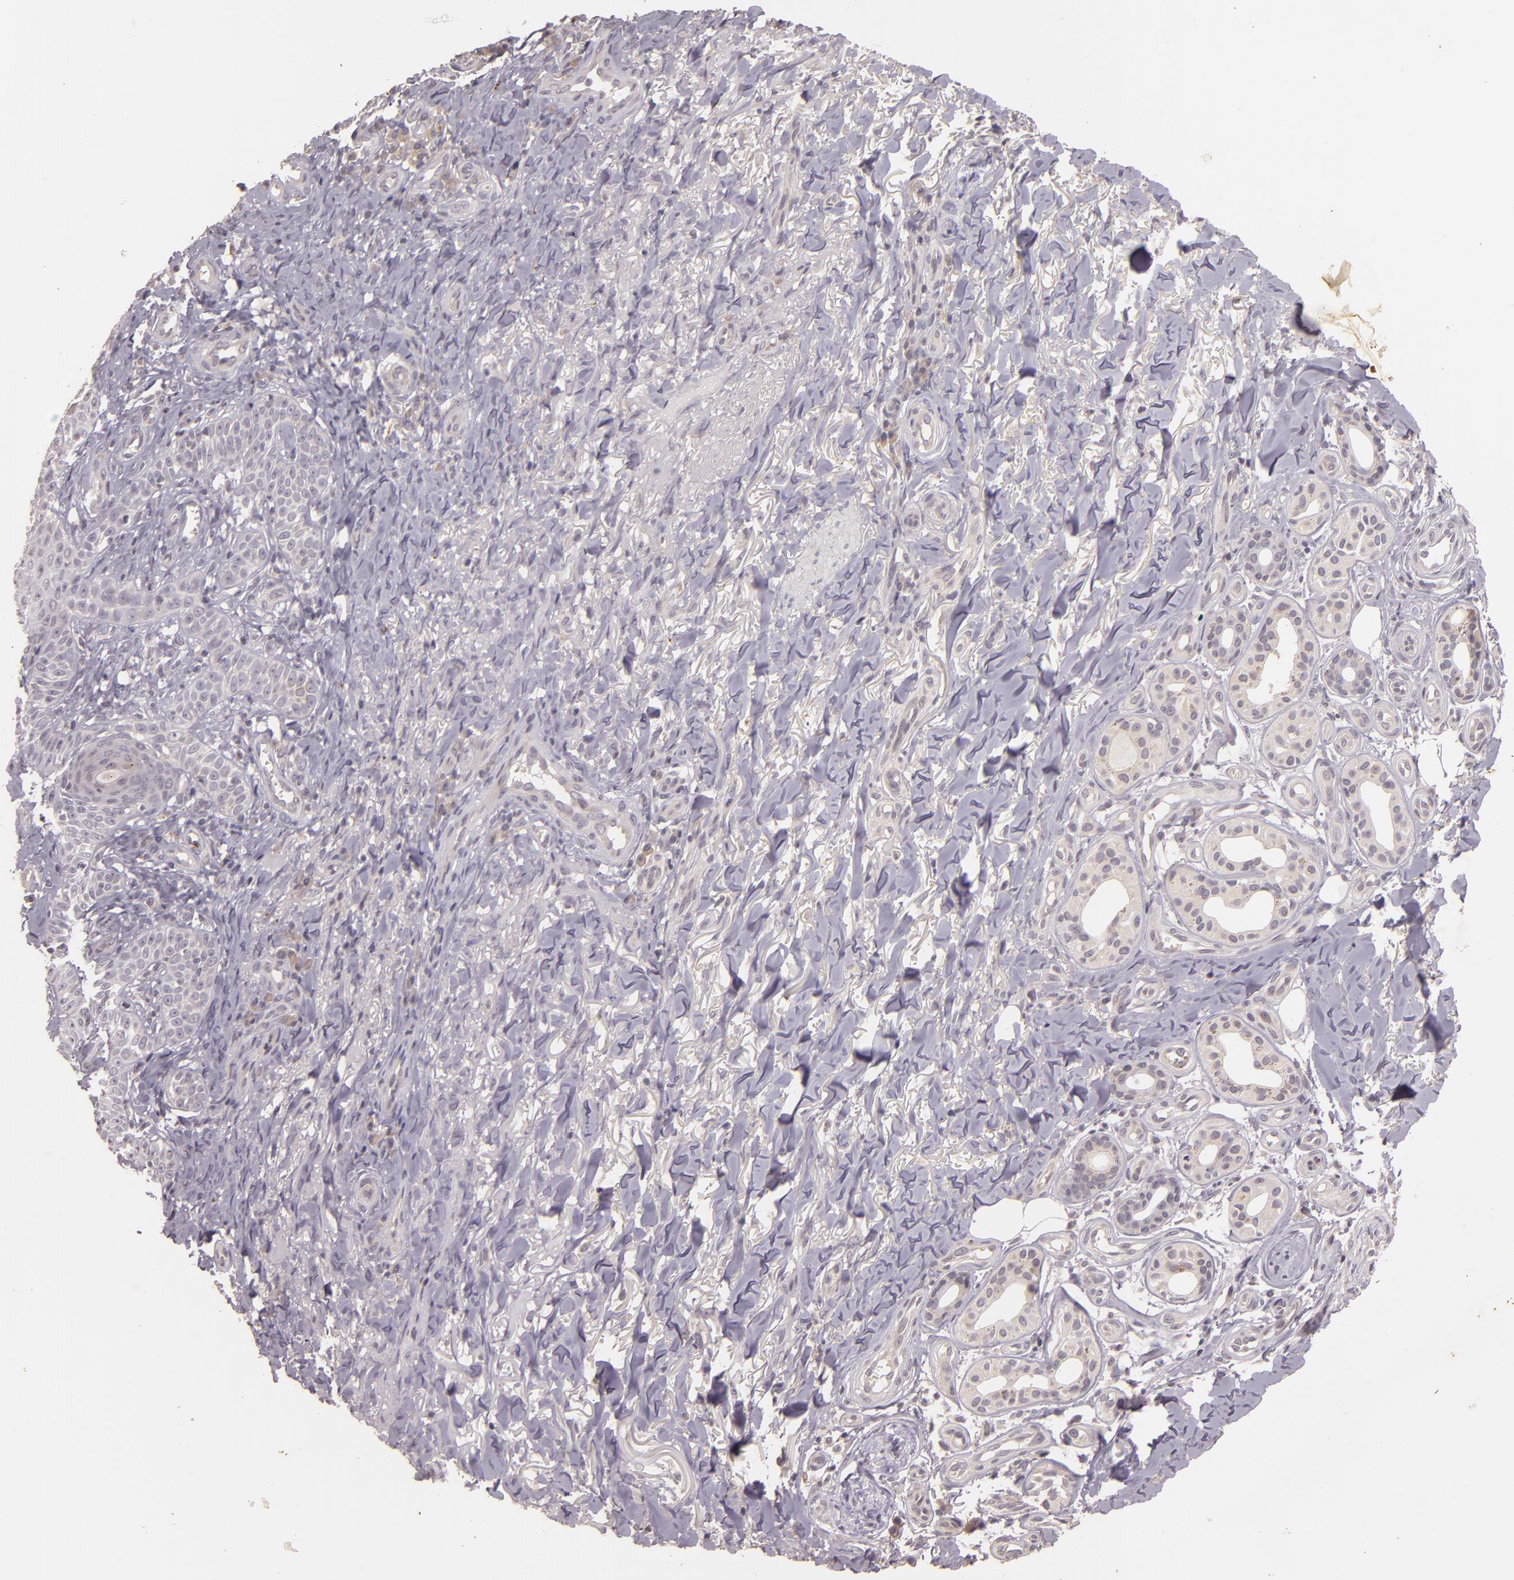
{"staining": {"intensity": "weak", "quantity": "<25%", "location": "cytoplasmic/membranous"}, "tissue": "skin cancer", "cell_type": "Tumor cells", "image_type": "cancer", "snomed": [{"axis": "morphology", "description": "Basal cell carcinoma"}, {"axis": "topography", "description": "Skin"}], "caption": "Tumor cells show no significant expression in skin cancer. (Immunohistochemistry (ihc), brightfield microscopy, high magnification).", "gene": "TFF1", "patient": {"sex": "male", "age": 81}}